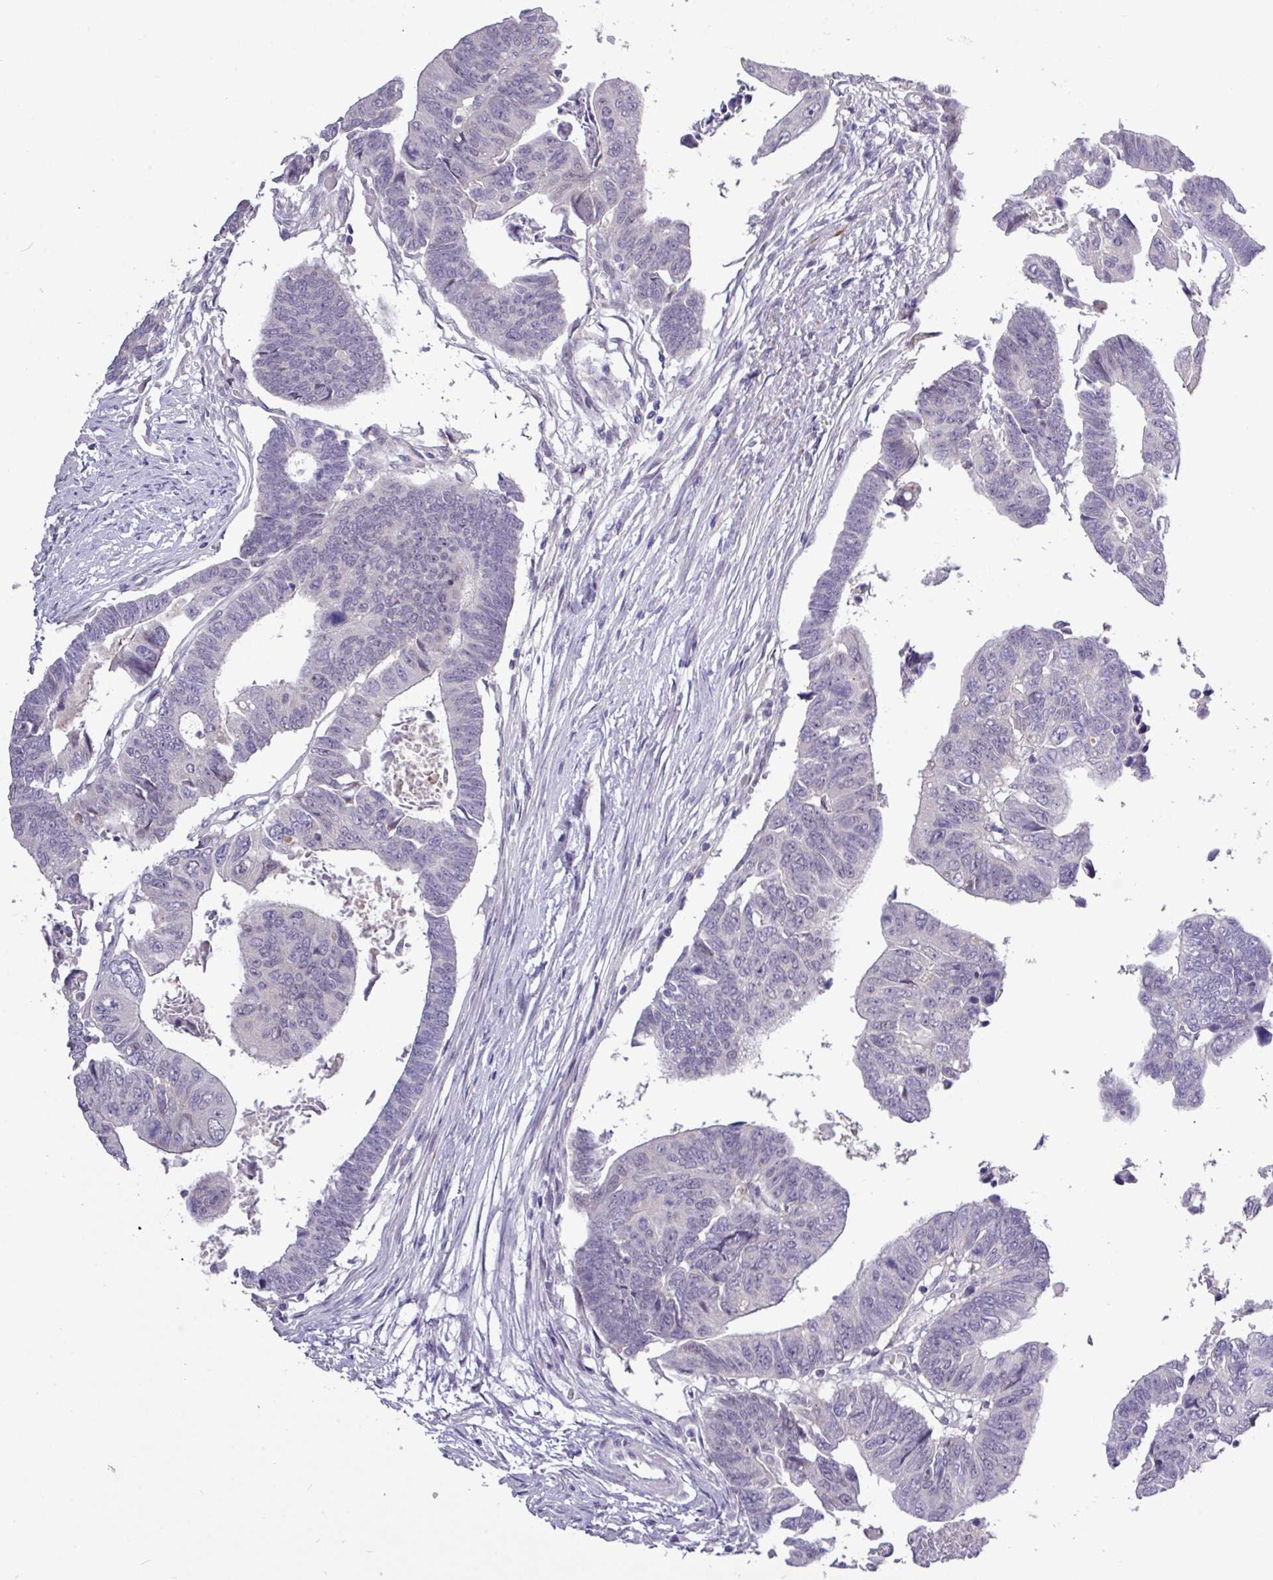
{"staining": {"intensity": "negative", "quantity": "none", "location": "none"}, "tissue": "colorectal cancer", "cell_type": "Tumor cells", "image_type": "cancer", "snomed": [{"axis": "morphology", "description": "Adenocarcinoma, NOS"}, {"axis": "topography", "description": "Rectum"}], "caption": "Colorectal cancer (adenocarcinoma) was stained to show a protein in brown. There is no significant positivity in tumor cells.", "gene": "RIPPLY1", "patient": {"sex": "female", "age": 65}}